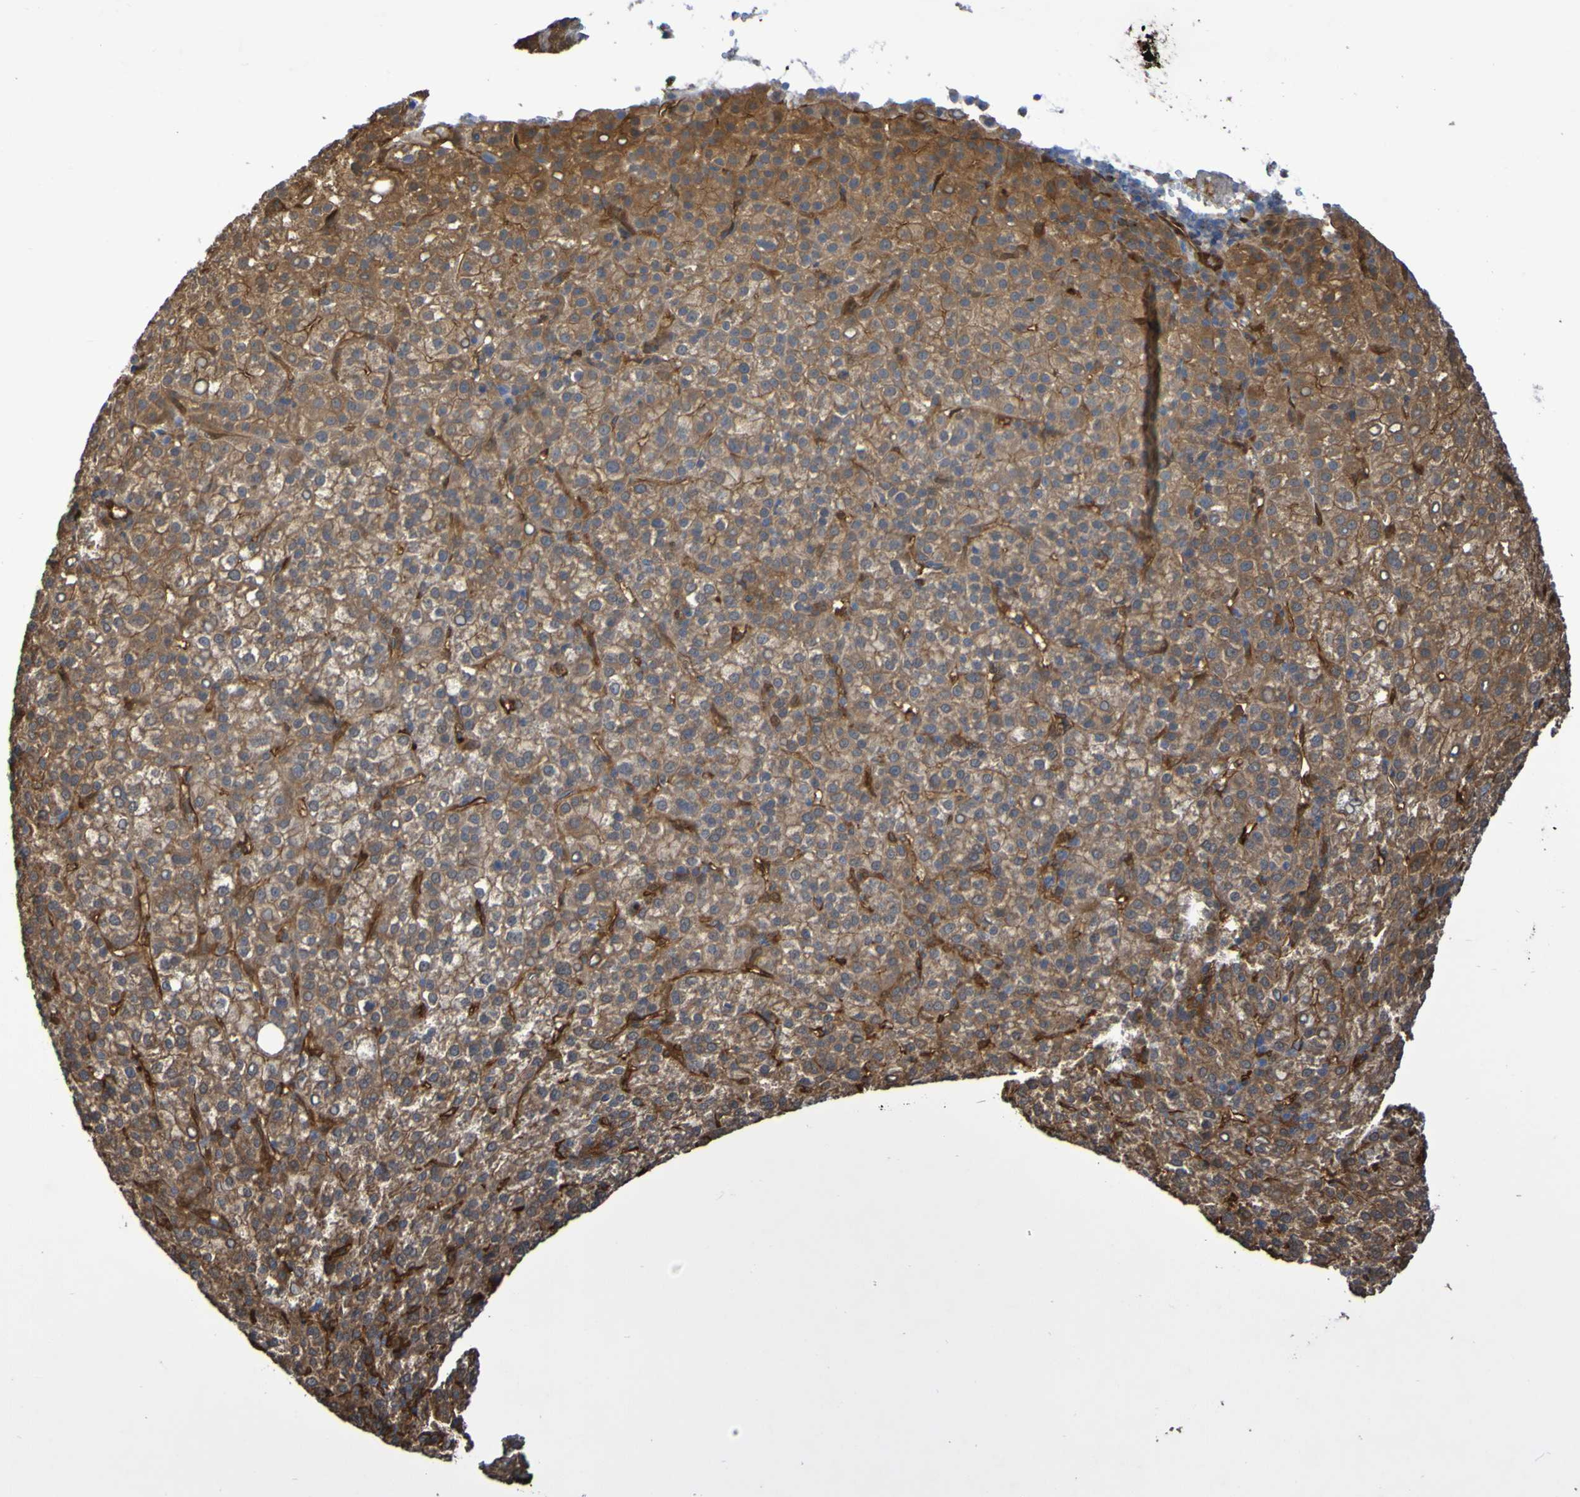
{"staining": {"intensity": "moderate", "quantity": ">75%", "location": "cytoplasmic/membranous"}, "tissue": "liver cancer", "cell_type": "Tumor cells", "image_type": "cancer", "snomed": [{"axis": "morphology", "description": "Carcinoma, Hepatocellular, NOS"}, {"axis": "topography", "description": "Liver"}], "caption": "Immunohistochemical staining of liver cancer displays moderate cytoplasmic/membranous protein positivity in approximately >75% of tumor cells.", "gene": "SERPINB6", "patient": {"sex": "female", "age": 58}}